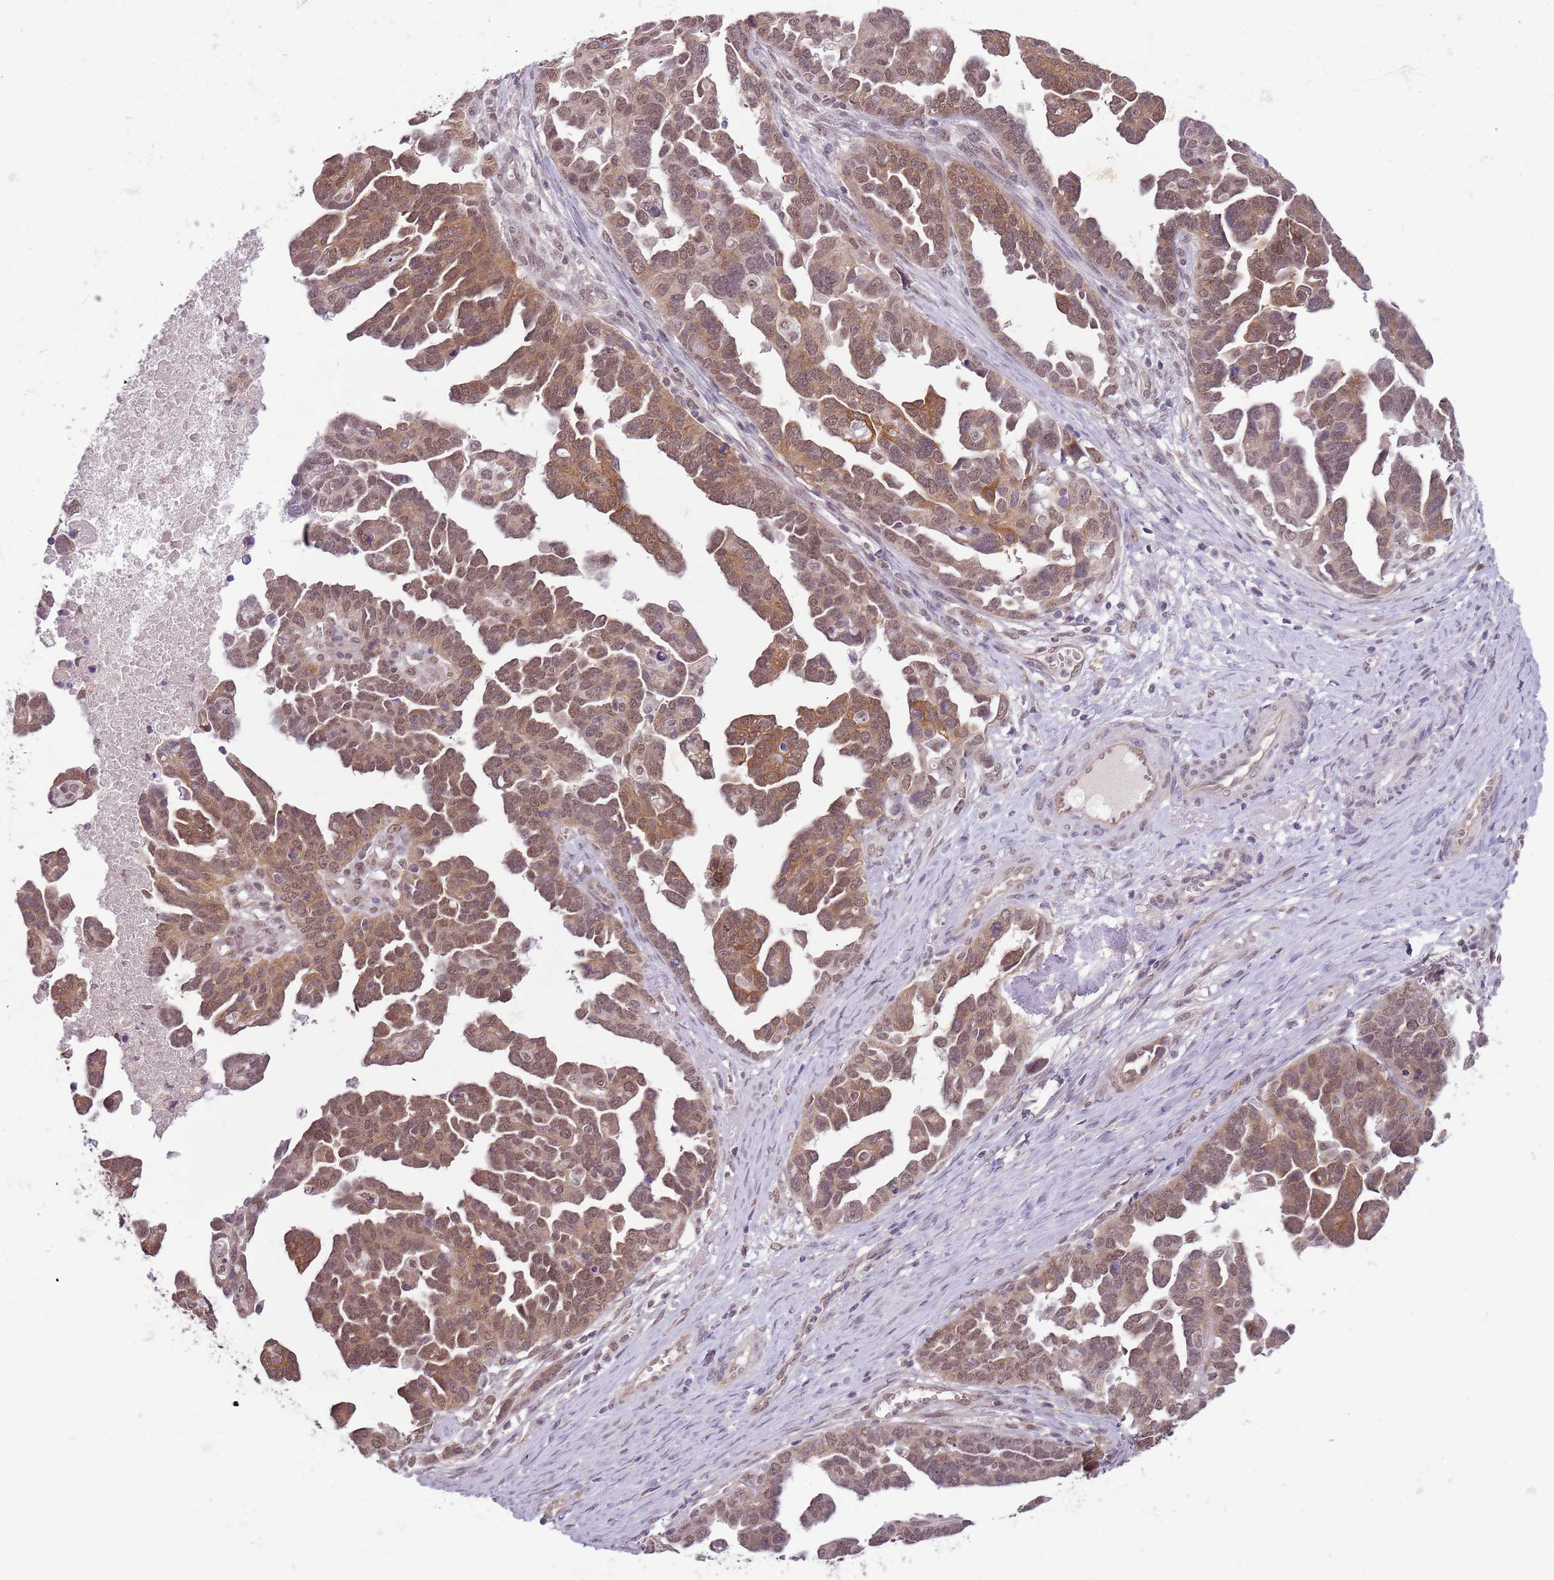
{"staining": {"intensity": "moderate", "quantity": ">75%", "location": "cytoplasmic/membranous,nuclear"}, "tissue": "ovarian cancer", "cell_type": "Tumor cells", "image_type": "cancer", "snomed": [{"axis": "morphology", "description": "Cystadenocarcinoma, serous, NOS"}, {"axis": "topography", "description": "Ovary"}], "caption": "Ovarian cancer tissue displays moderate cytoplasmic/membranous and nuclear expression in about >75% of tumor cells", "gene": "FAM120AOS", "patient": {"sex": "female", "age": 54}}